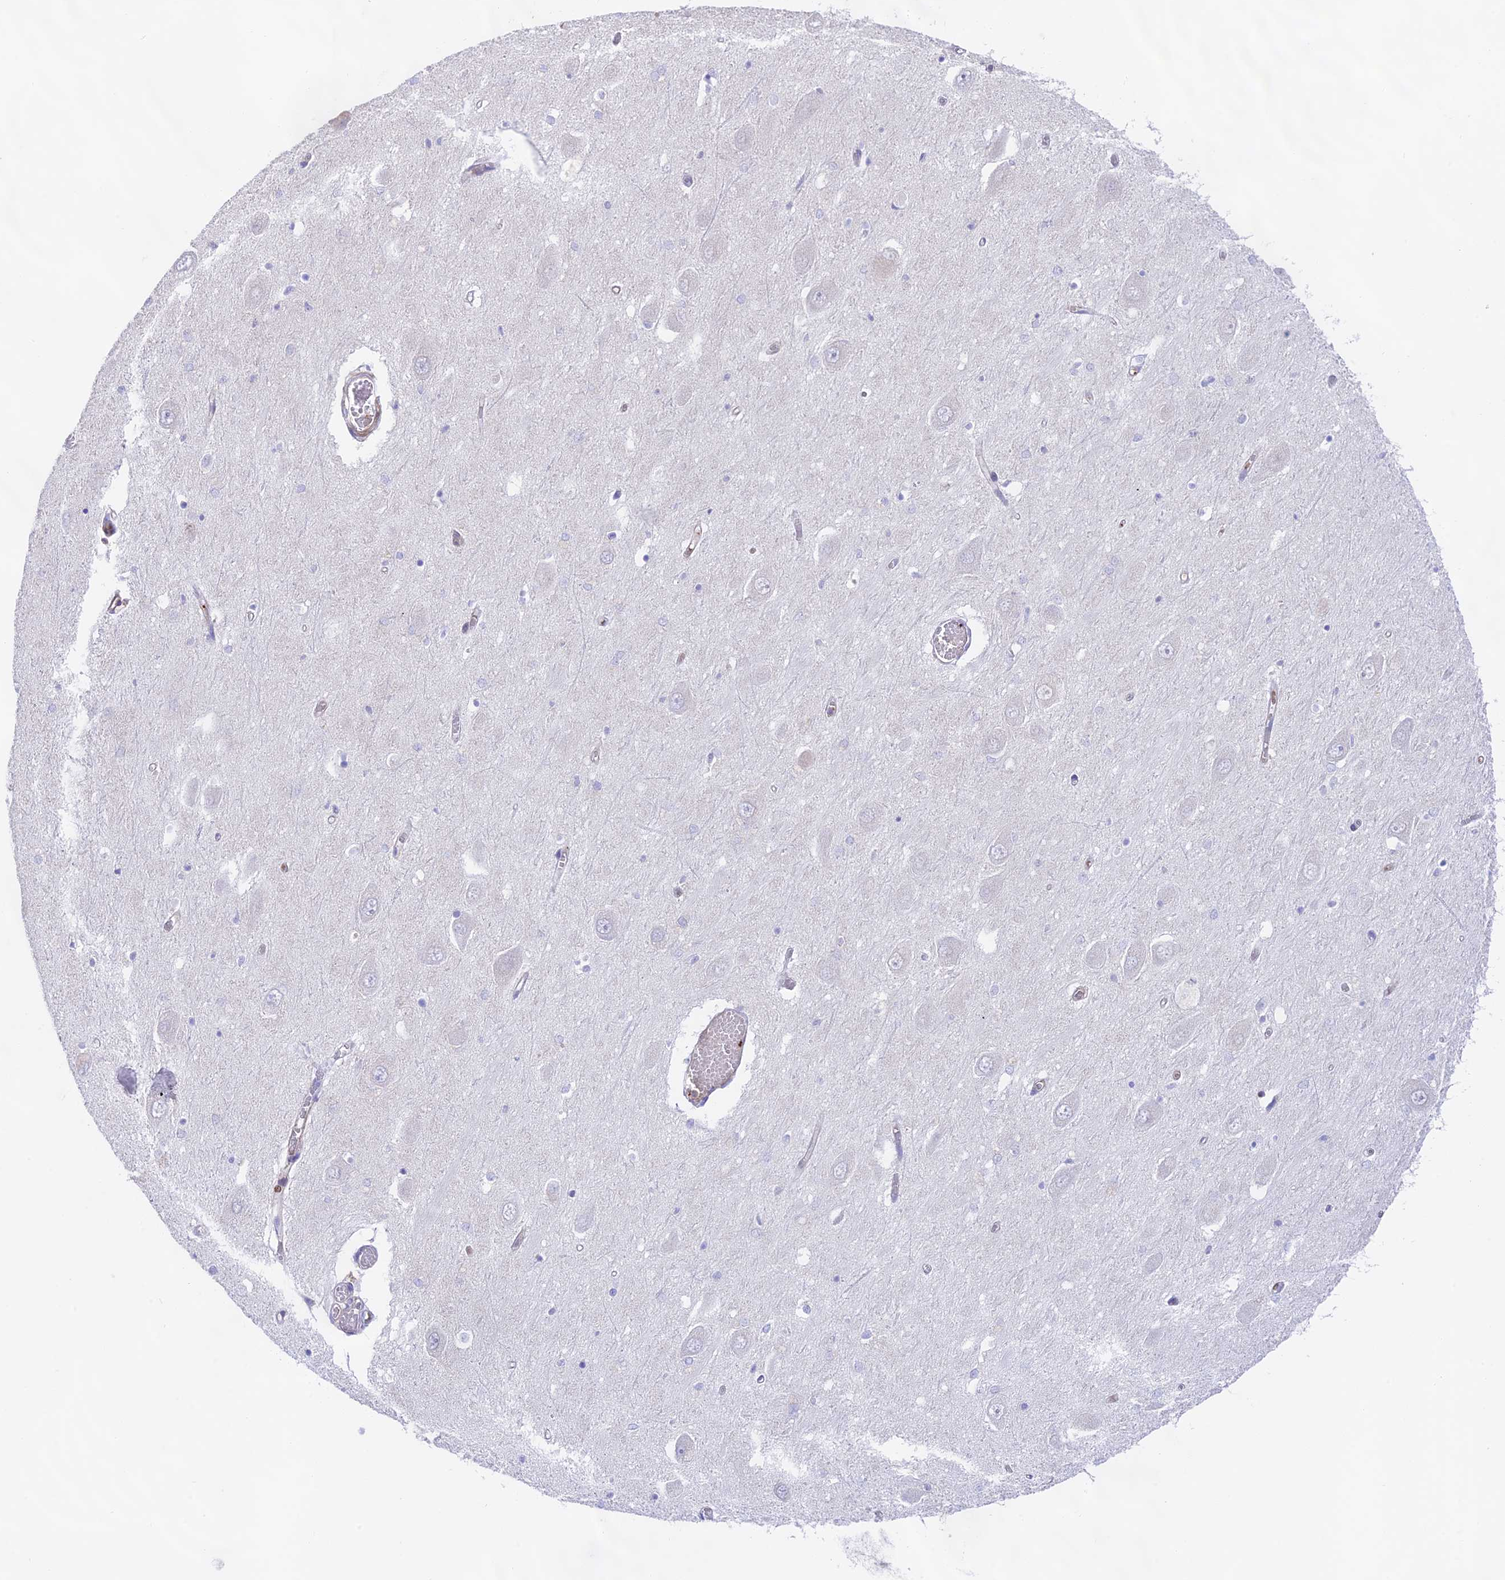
{"staining": {"intensity": "negative", "quantity": "none", "location": "none"}, "tissue": "hippocampus", "cell_type": "Glial cells", "image_type": "normal", "snomed": [{"axis": "morphology", "description": "Normal tissue, NOS"}, {"axis": "topography", "description": "Hippocampus"}], "caption": "There is no significant positivity in glial cells of hippocampus.", "gene": "DENND1C", "patient": {"sex": "male", "age": 70}}